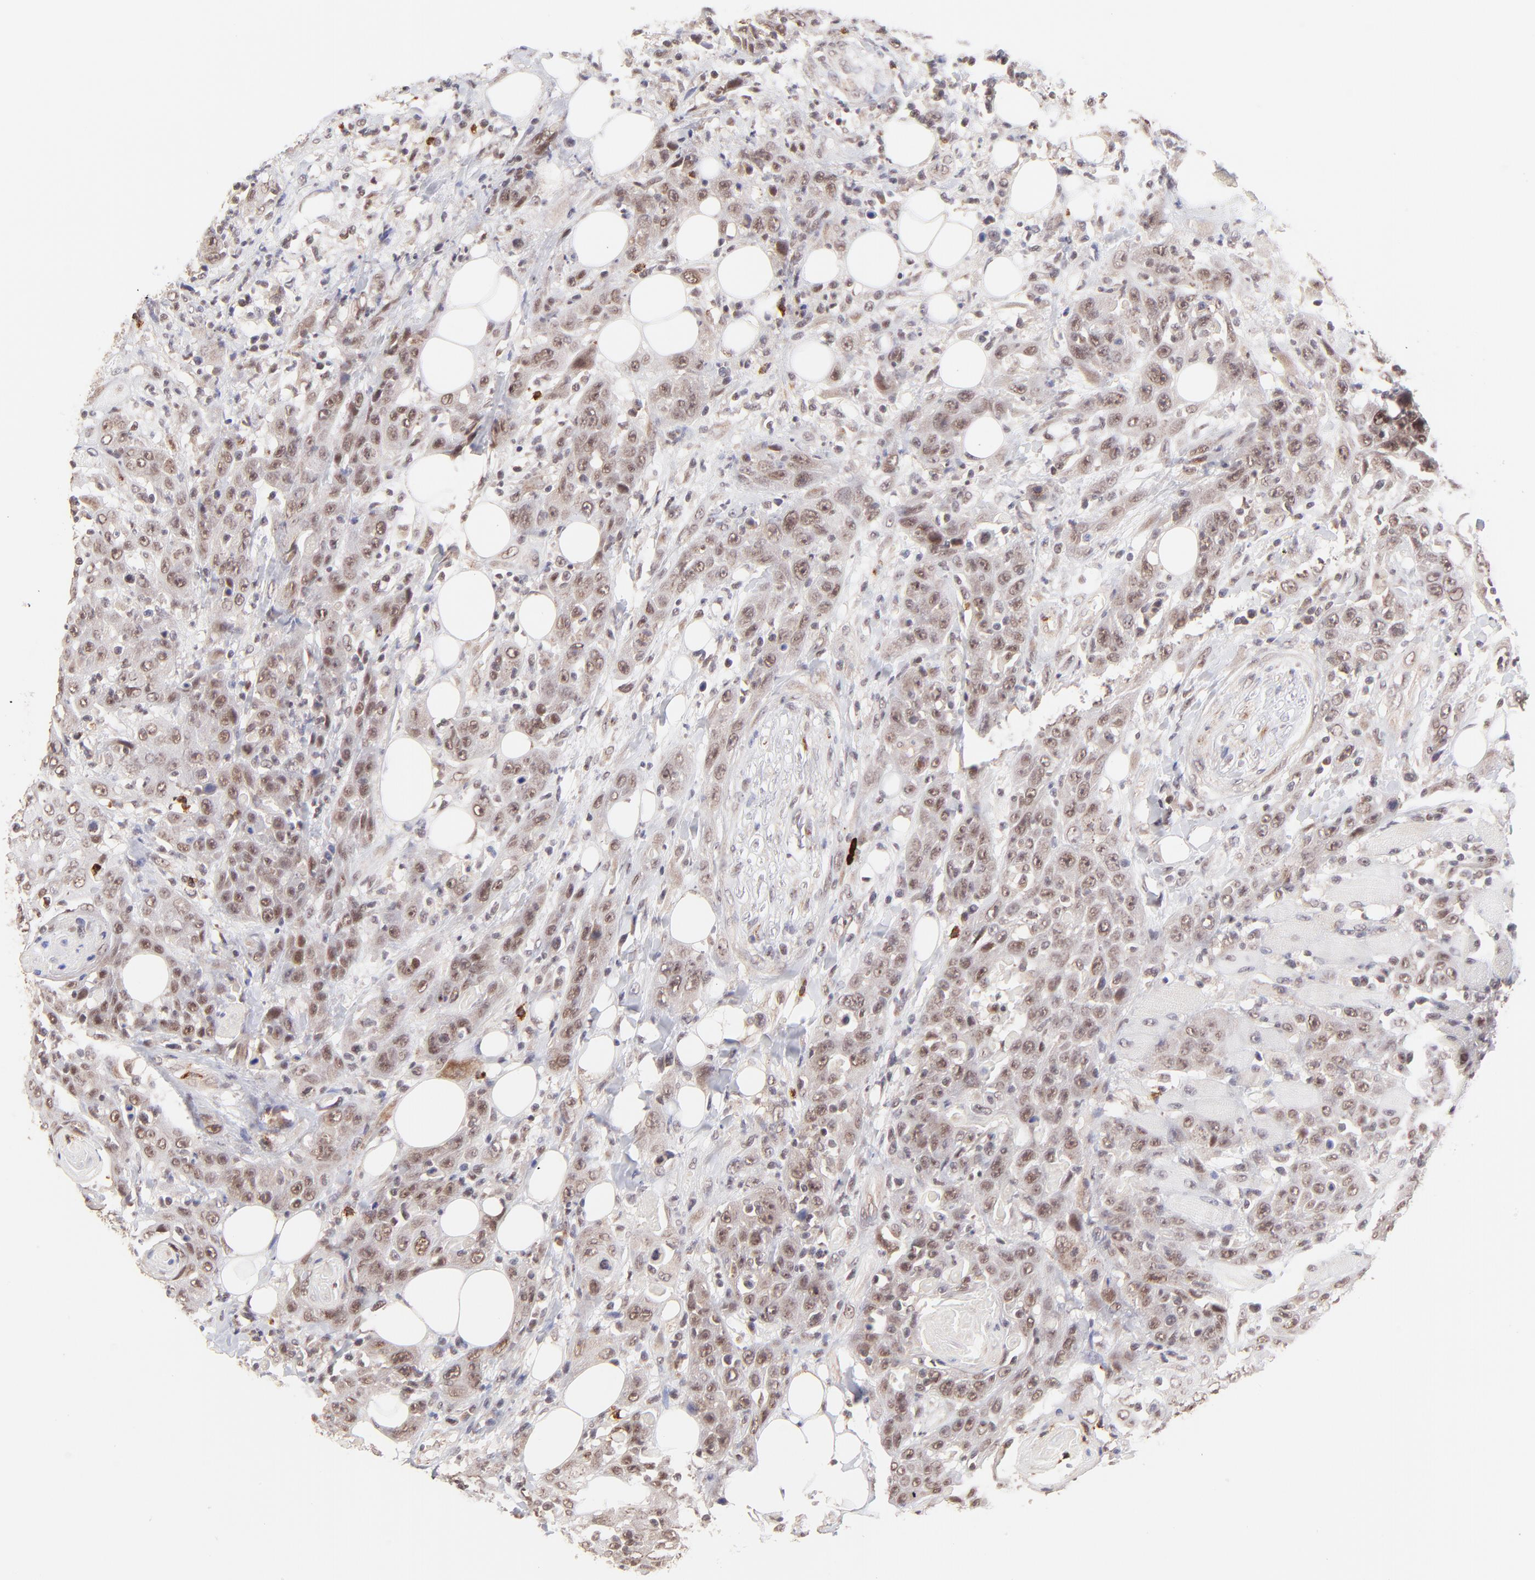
{"staining": {"intensity": "weak", "quantity": ">75%", "location": "nuclear"}, "tissue": "head and neck cancer", "cell_type": "Tumor cells", "image_type": "cancer", "snomed": [{"axis": "morphology", "description": "Squamous cell carcinoma, NOS"}, {"axis": "topography", "description": "Head-Neck"}], "caption": "Protein analysis of squamous cell carcinoma (head and neck) tissue shows weak nuclear expression in approximately >75% of tumor cells.", "gene": "MED12", "patient": {"sex": "female", "age": 84}}